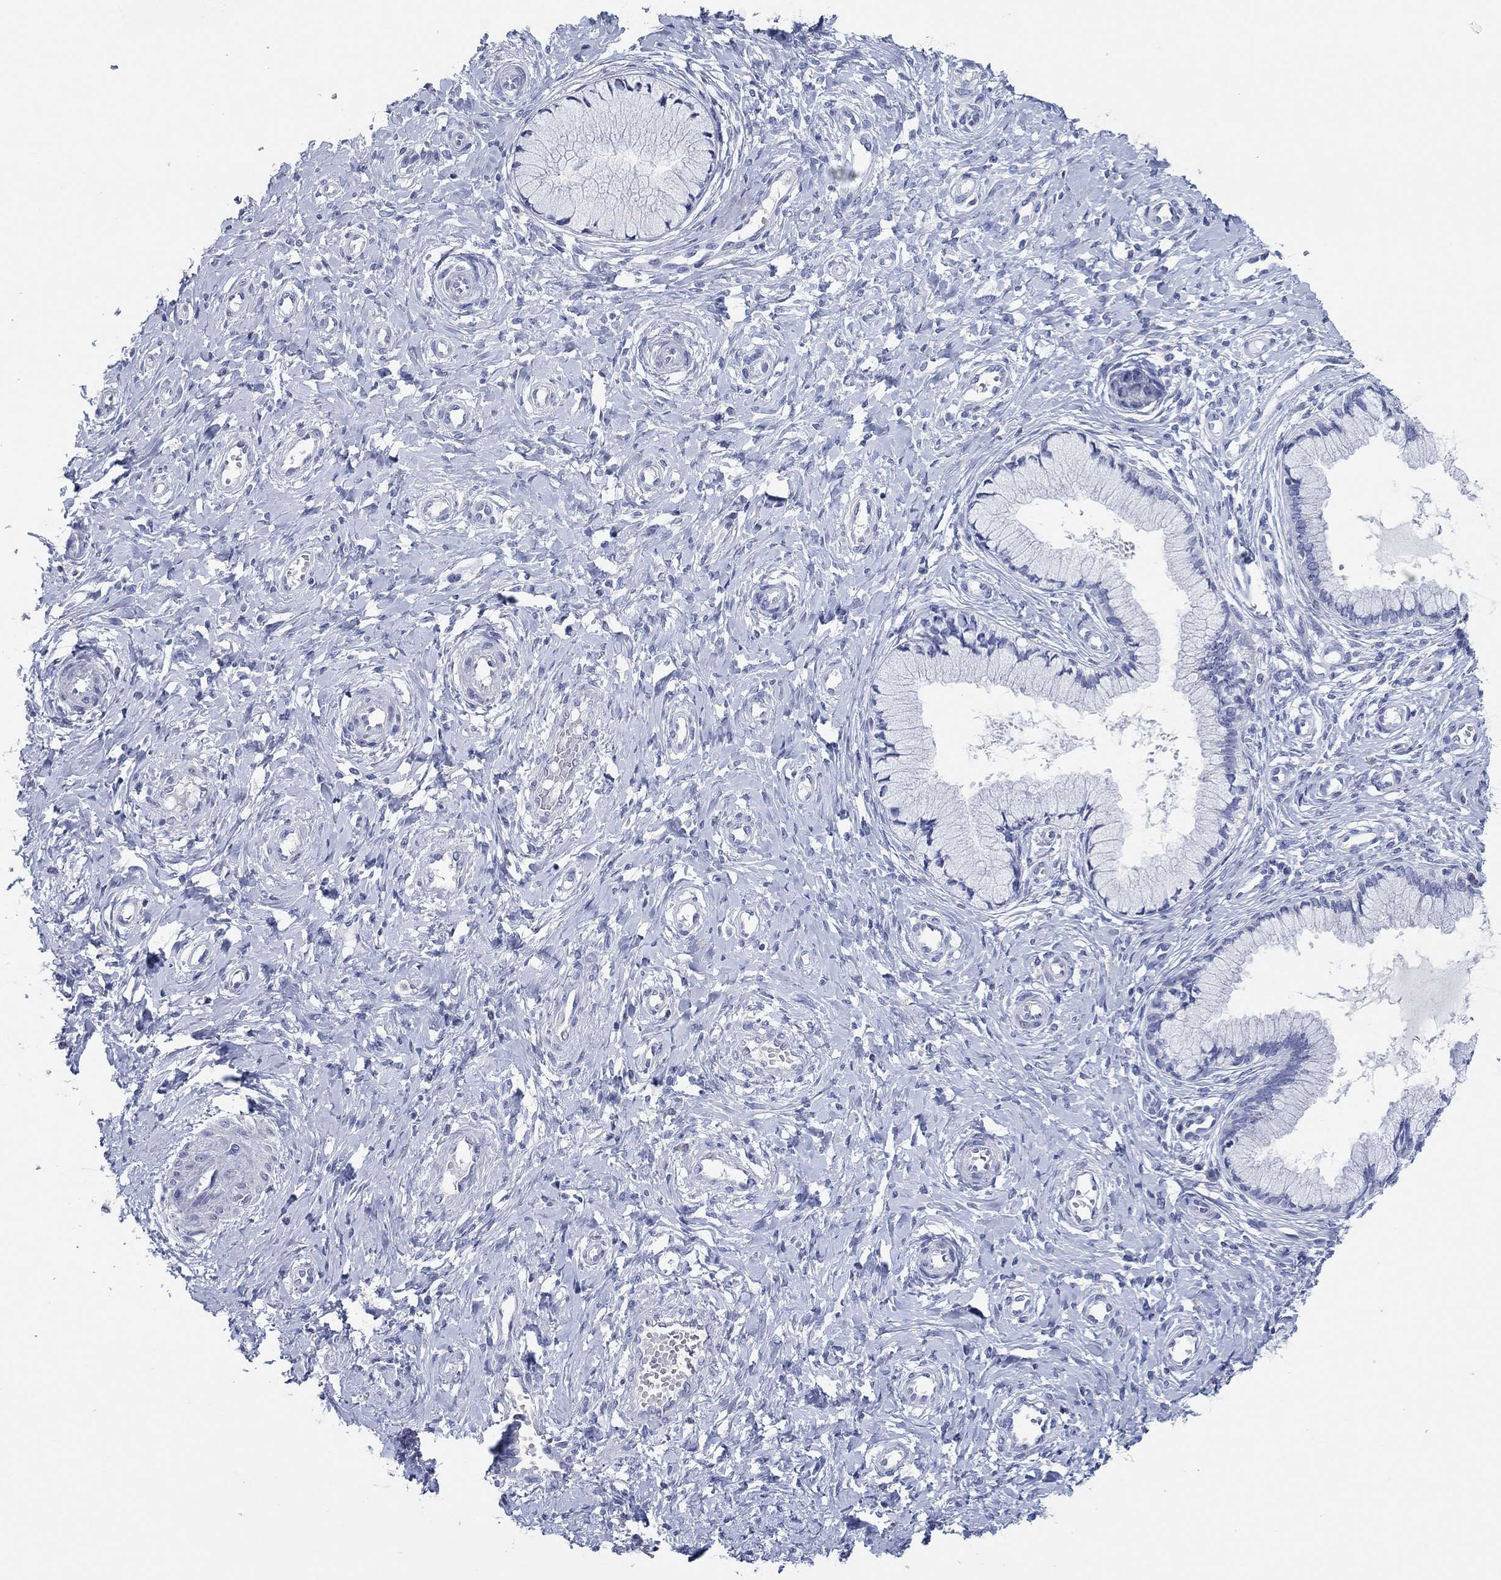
{"staining": {"intensity": "negative", "quantity": "none", "location": "none"}, "tissue": "cervix", "cell_type": "Glandular cells", "image_type": "normal", "snomed": [{"axis": "morphology", "description": "Normal tissue, NOS"}, {"axis": "topography", "description": "Cervix"}], "caption": "Immunohistochemical staining of normal cervix displays no significant positivity in glandular cells. (IHC, brightfield microscopy, high magnification).", "gene": "POU5F1", "patient": {"sex": "female", "age": 37}}